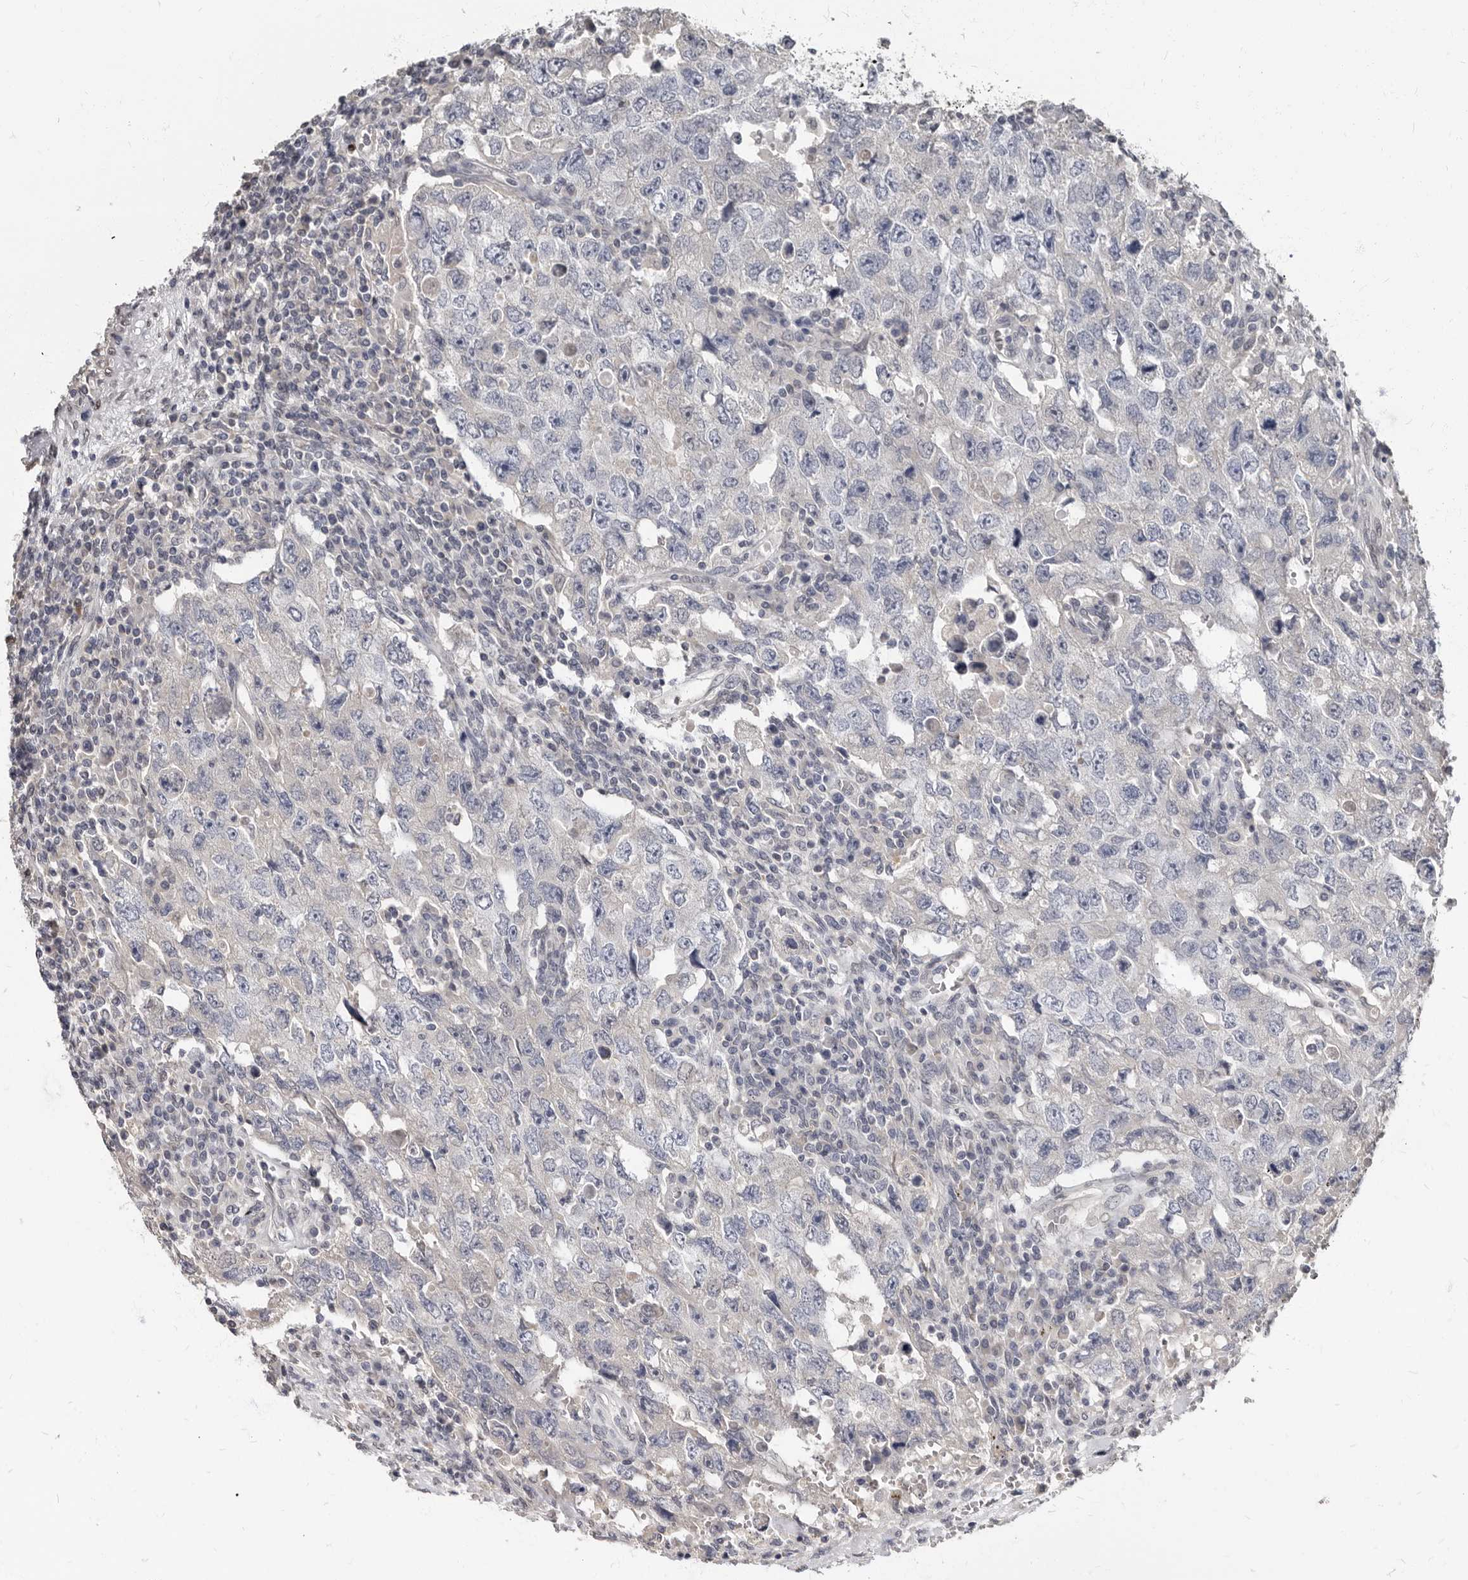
{"staining": {"intensity": "negative", "quantity": "none", "location": "none"}, "tissue": "testis cancer", "cell_type": "Tumor cells", "image_type": "cancer", "snomed": [{"axis": "morphology", "description": "Carcinoma, Embryonal, NOS"}, {"axis": "topography", "description": "Testis"}], "caption": "There is no significant staining in tumor cells of embryonal carcinoma (testis). The staining is performed using DAB (3,3'-diaminobenzidine) brown chromogen with nuclei counter-stained in using hematoxylin.", "gene": "MRGPRF", "patient": {"sex": "male", "age": 26}}